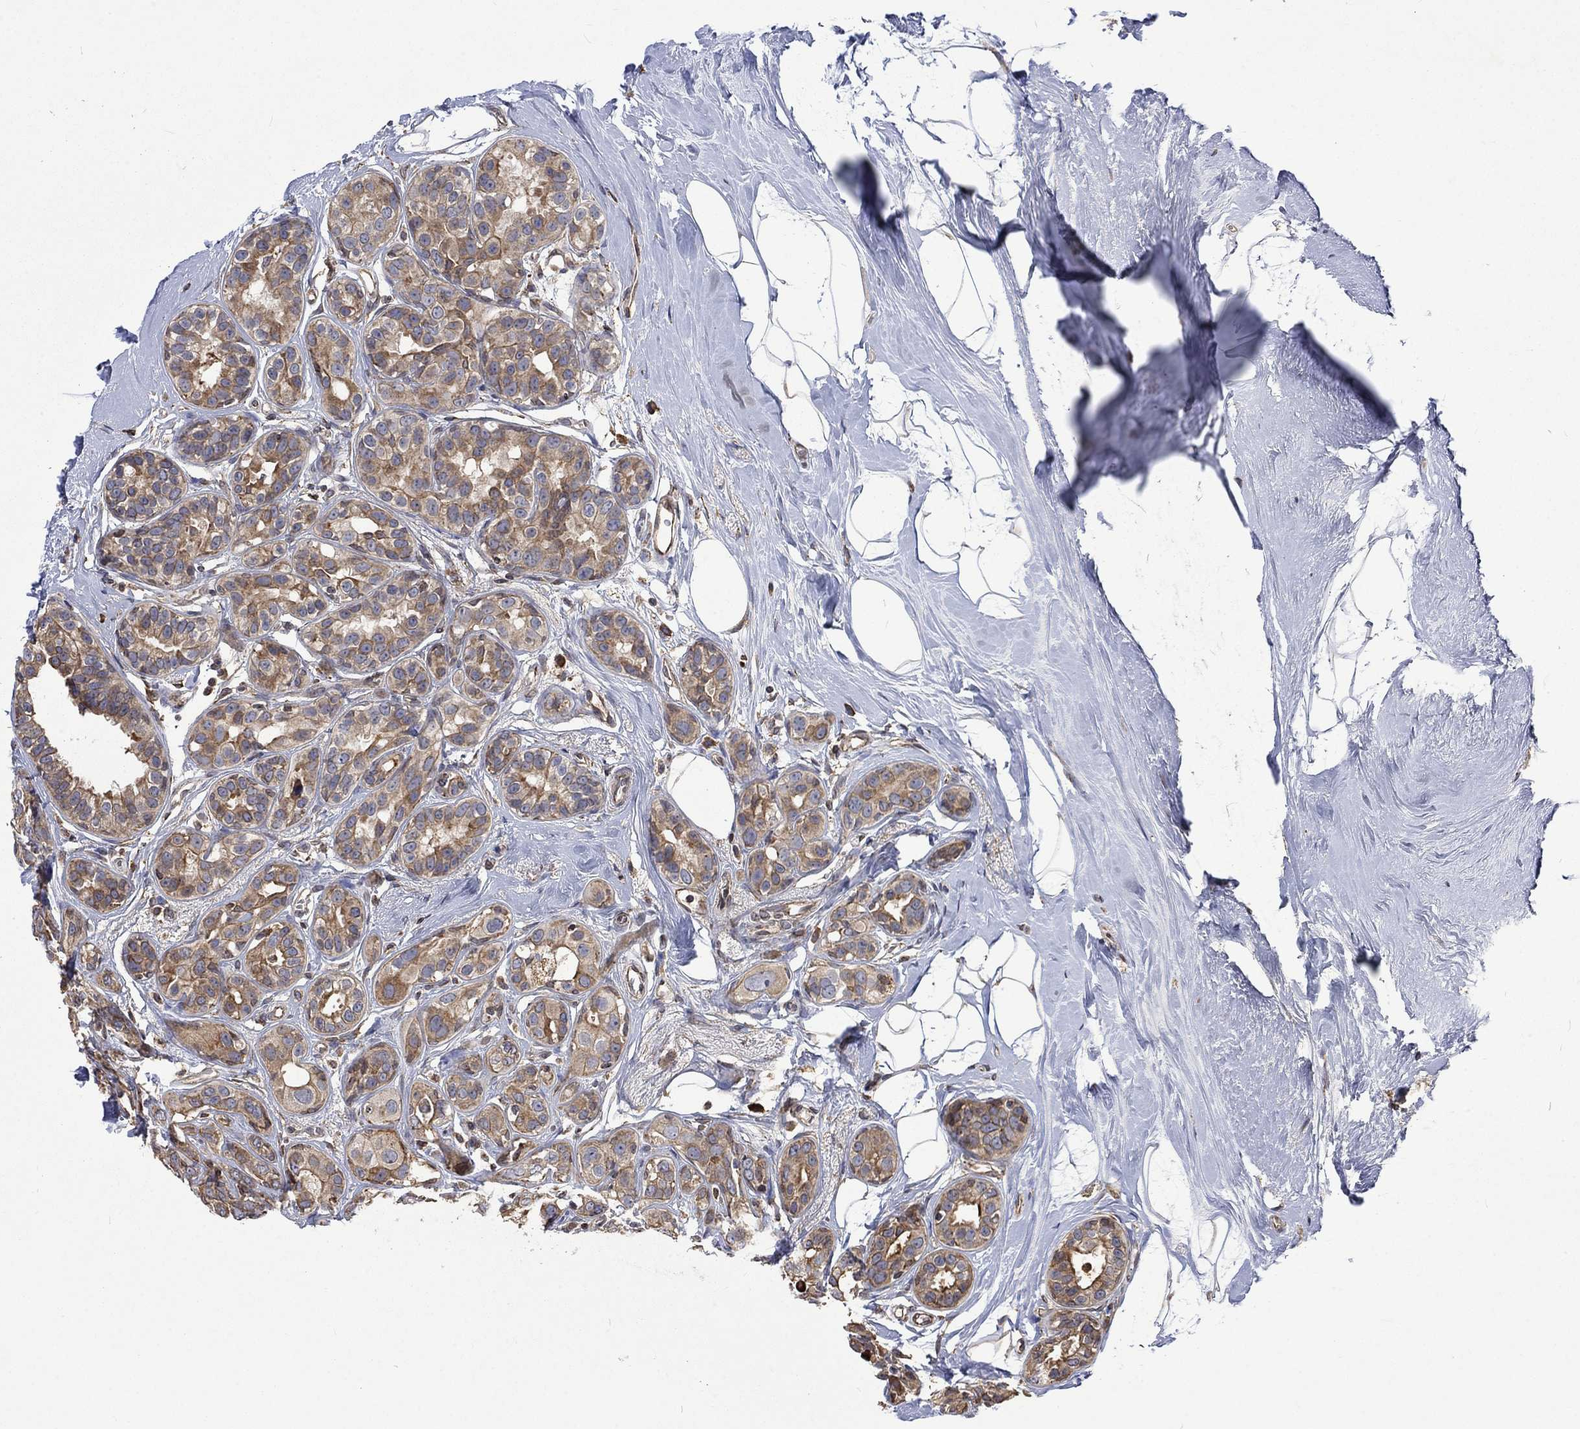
{"staining": {"intensity": "moderate", "quantity": ">75%", "location": "cytoplasmic/membranous"}, "tissue": "breast cancer", "cell_type": "Tumor cells", "image_type": "cancer", "snomed": [{"axis": "morphology", "description": "Duct carcinoma"}, {"axis": "topography", "description": "Breast"}], "caption": "The image demonstrates immunohistochemical staining of infiltrating ductal carcinoma (breast). There is moderate cytoplasmic/membranous expression is identified in about >75% of tumor cells.", "gene": "ESRRA", "patient": {"sex": "female", "age": 55}}